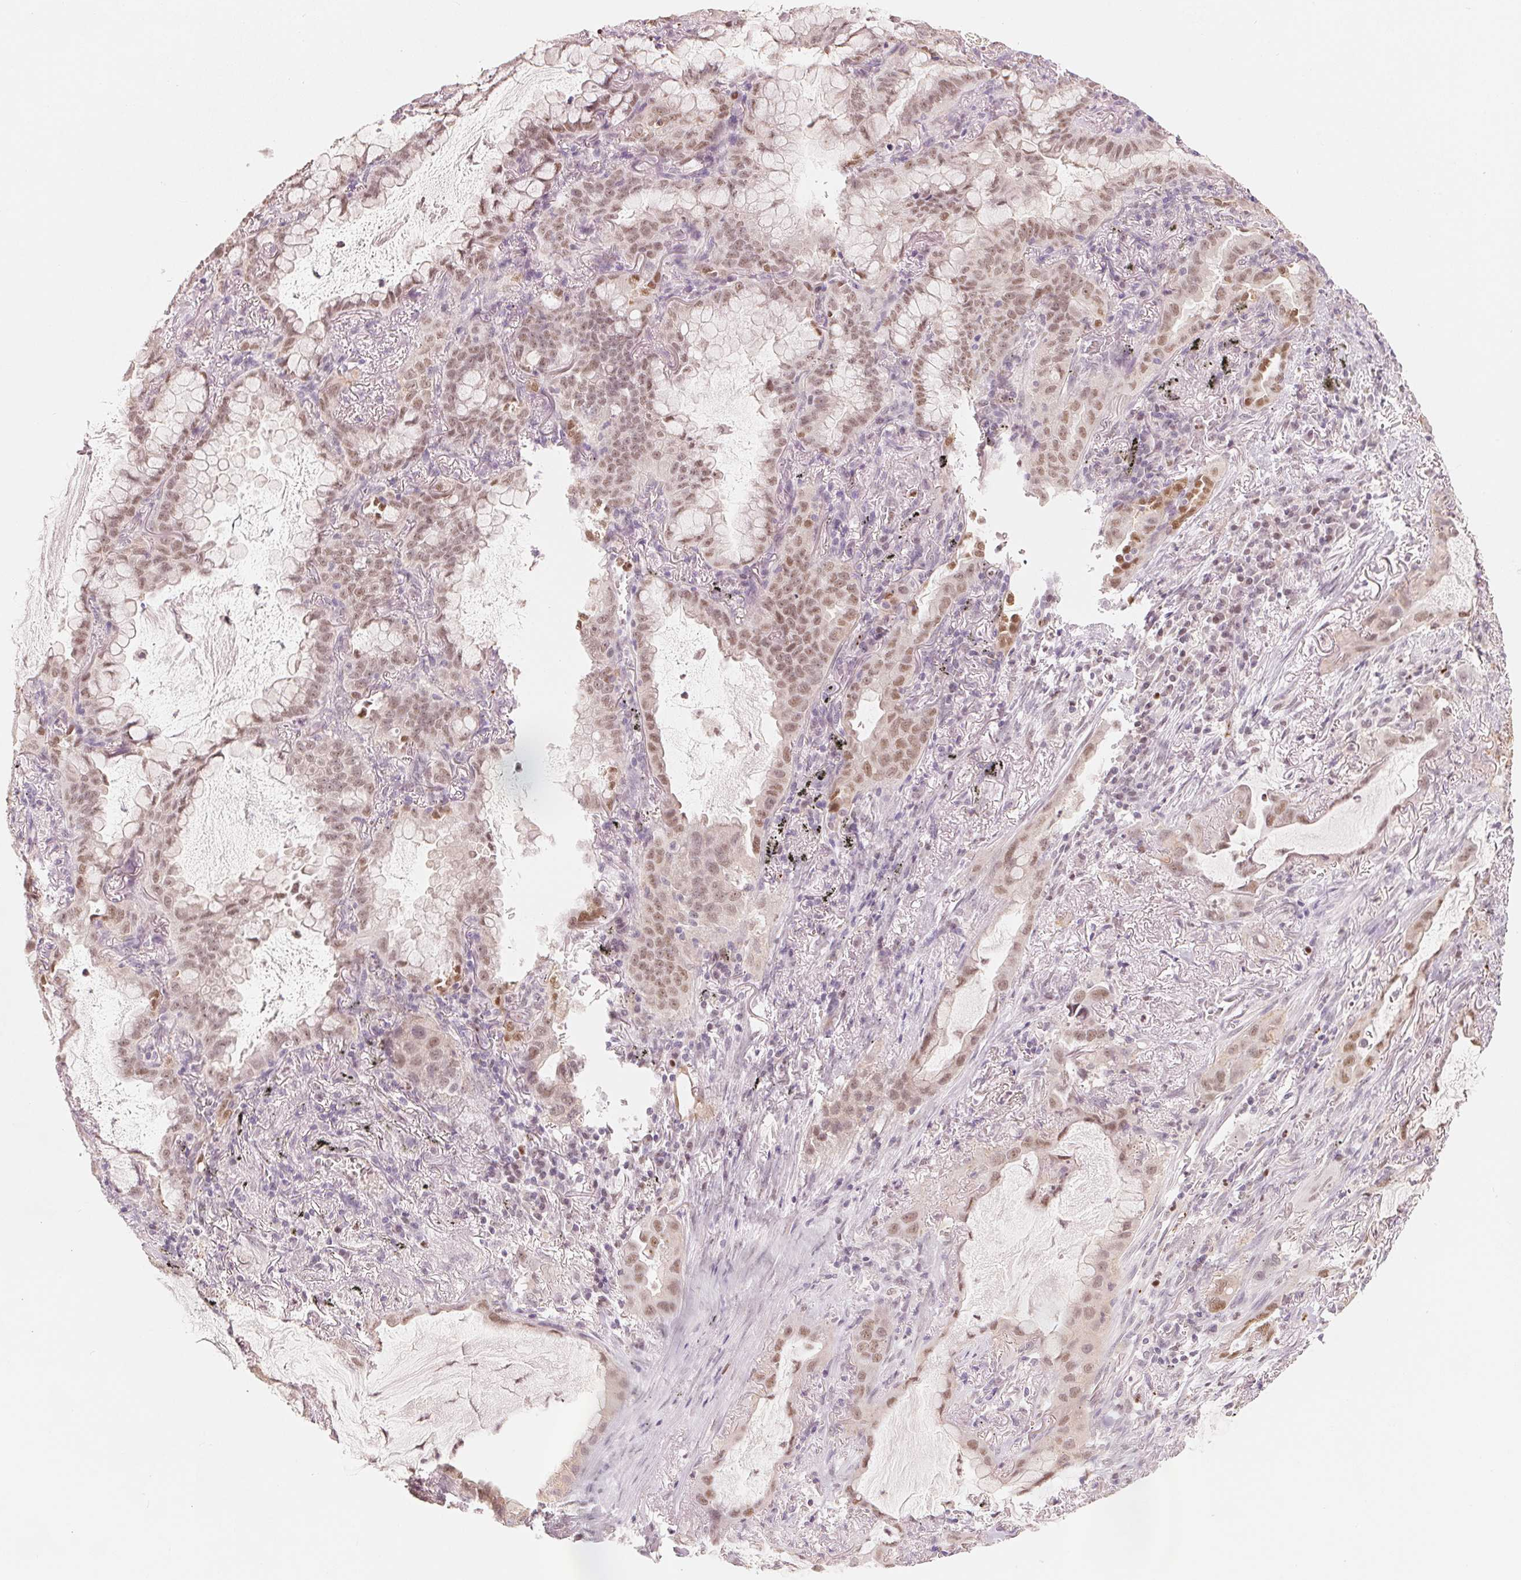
{"staining": {"intensity": "weak", "quantity": ">75%", "location": "nuclear"}, "tissue": "lung cancer", "cell_type": "Tumor cells", "image_type": "cancer", "snomed": [{"axis": "morphology", "description": "Adenocarcinoma, NOS"}, {"axis": "topography", "description": "Lung"}], "caption": "Lung cancer was stained to show a protein in brown. There is low levels of weak nuclear staining in about >75% of tumor cells.", "gene": "ARHGAP22", "patient": {"sex": "male", "age": 65}}